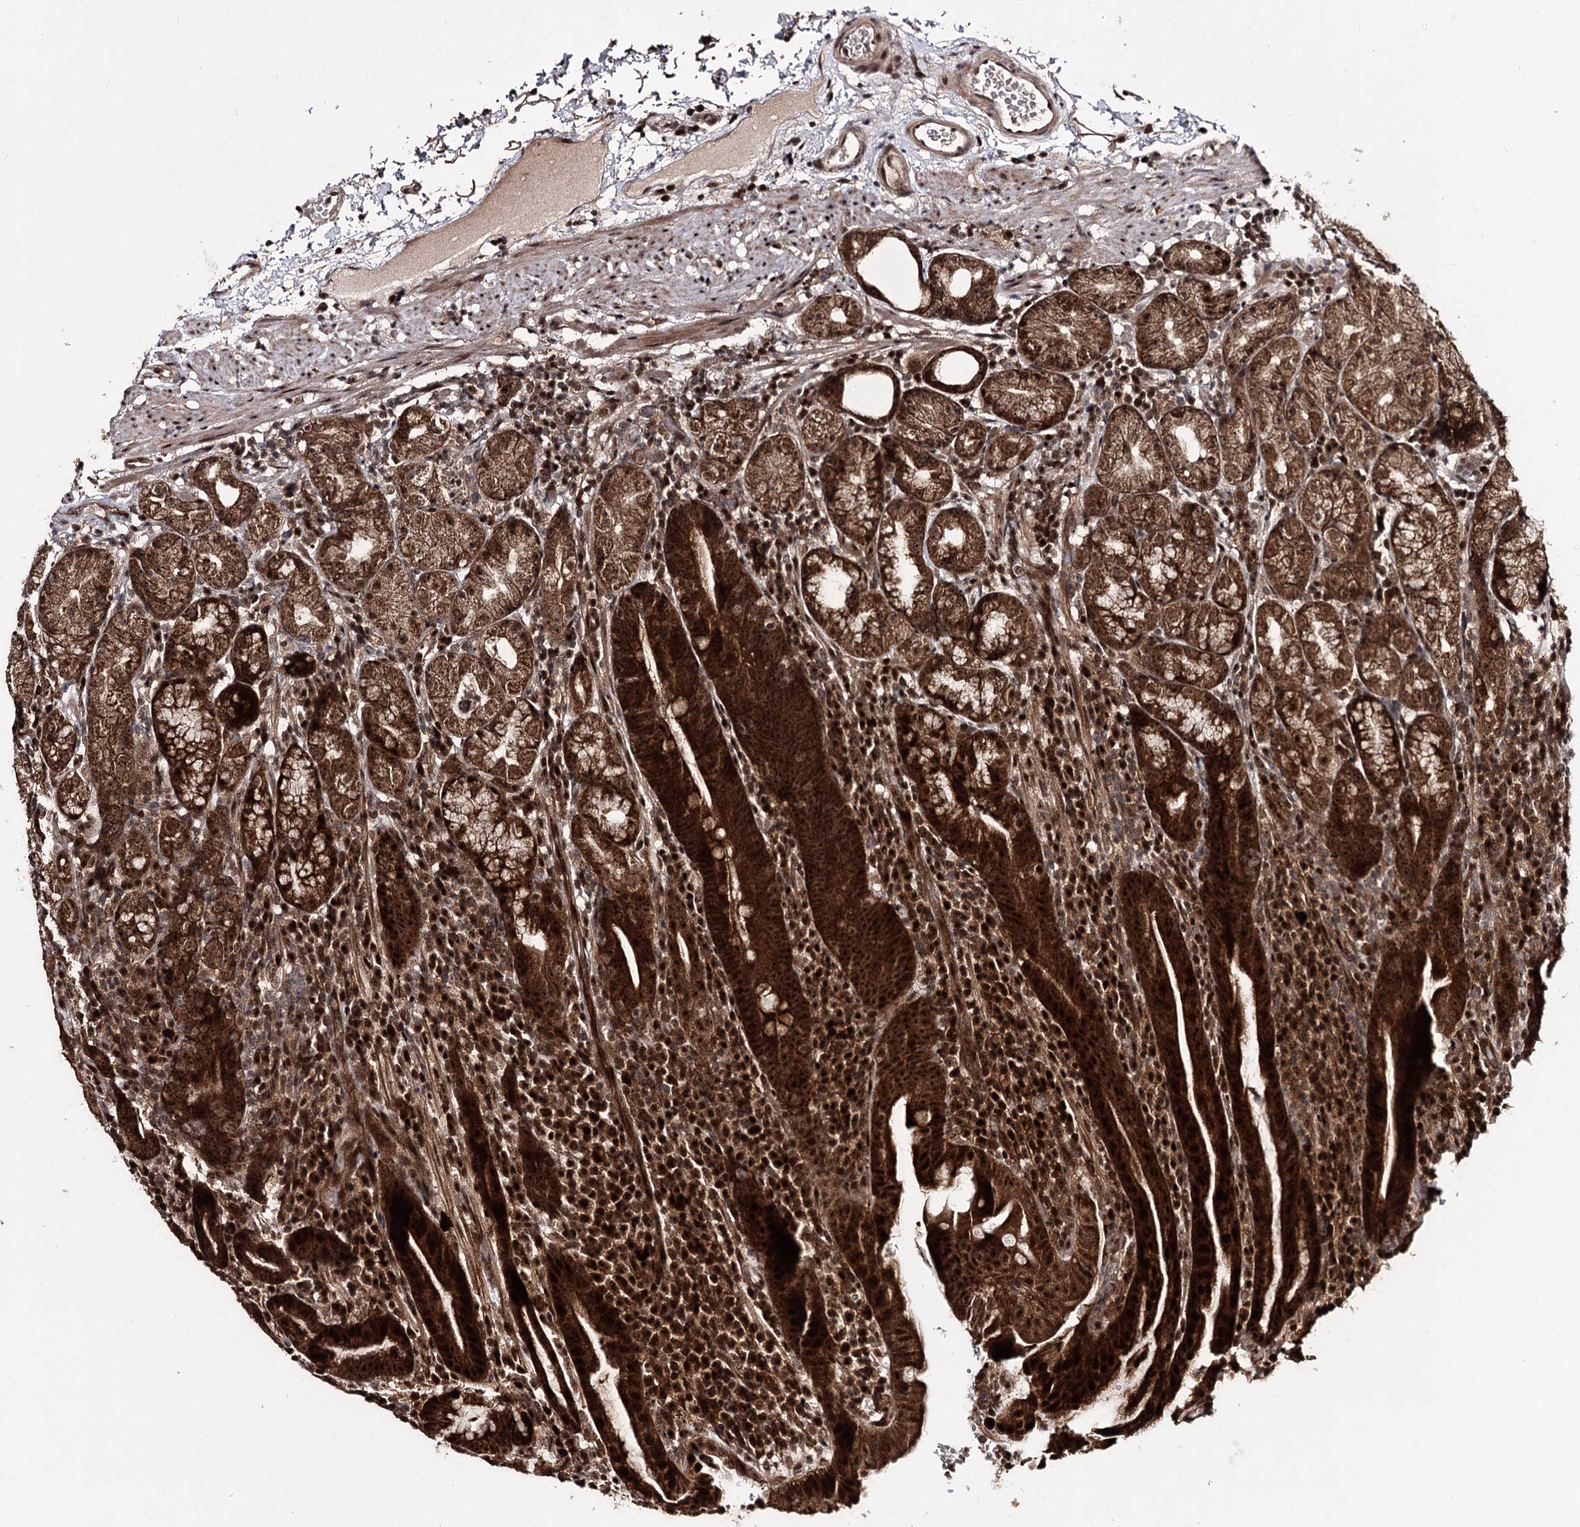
{"staining": {"intensity": "strong", "quantity": ">75%", "location": "cytoplasmic/membranous,nuclear"}, "tissue": "stomach", "cell_type": "Glandular cells", "image_type": "normal", "snomed": [{"axis": "morphology", "description": "Normal tissue, NOS"}, {"axis": "morphology", "description": "Inflammation, NOS"}, {"axis": "topography", "description": "Stomach"}], "caption": "Brown immunohistochemical staining in benign human stomach shows strong cytoplasmic/membranous,nuclear expression in about >75% of glandular cells.", "gene": "MKNK2", "patient": {"sex": "male", "age": 79}}